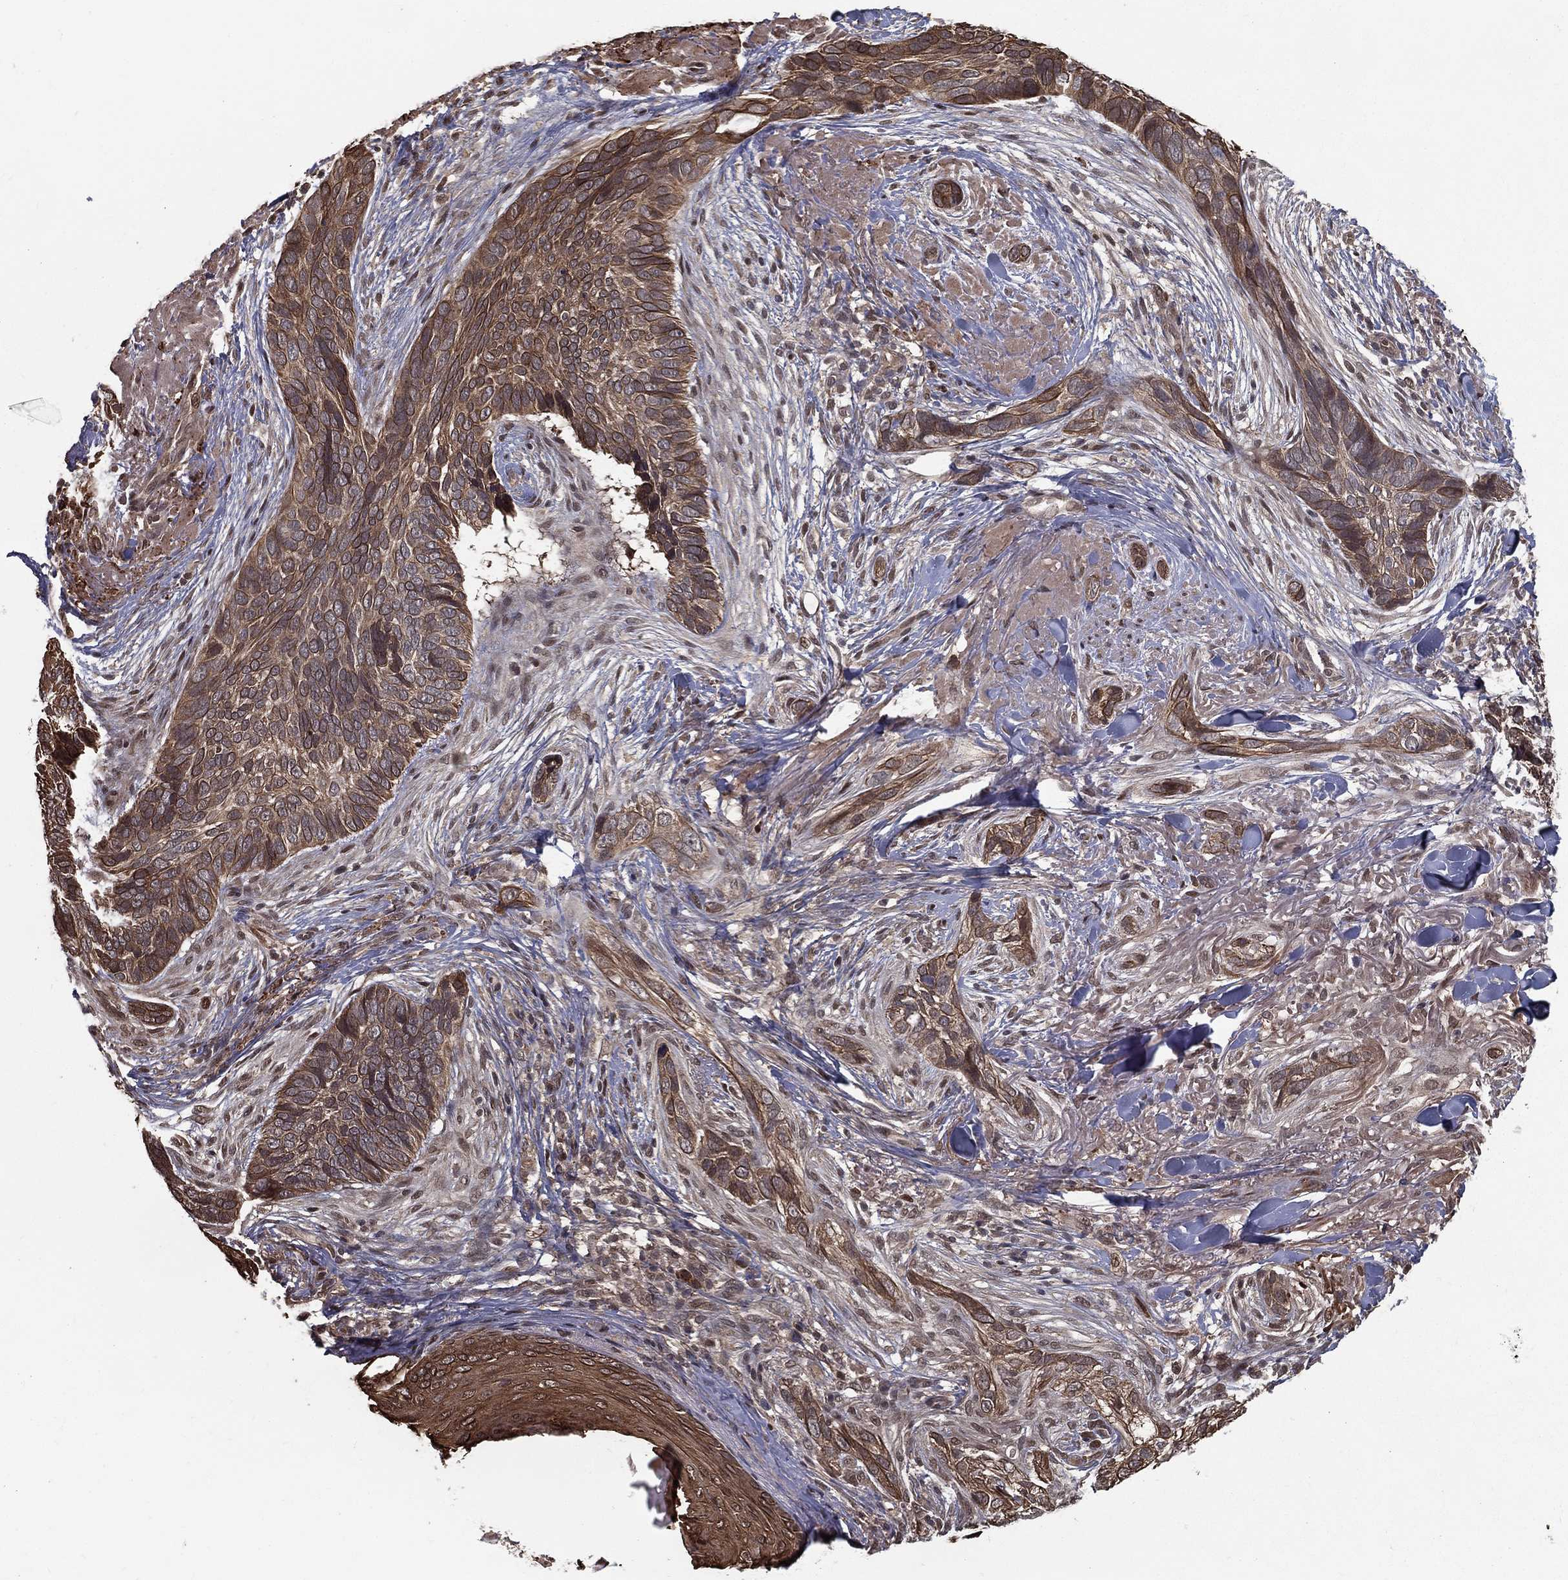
{"staining": {"intensity": "strong", "quantity": "<25%", "location": "cytoplasmic/membranous"}, "tissue": "skin cancer", "cell_type": "Tumor cells", "image_type": "cancer", "snomed": [{"axis": "morphology", "description": "Basal cell carcinoma"}, {"axis": "topography", "description": "Skin"}], "caption": "Strong cytoplasmic/membranous protein staining is seen in approximately <25% of tumor cells in skin cancer (basal cell carcinoma). The staining was performed using DAB, with brown indicating positive protein expression. Nuclei are stained blue with hematoxylin.", "gene": "SLC6A6", "patient": {"sex": "male", "age": 91}}